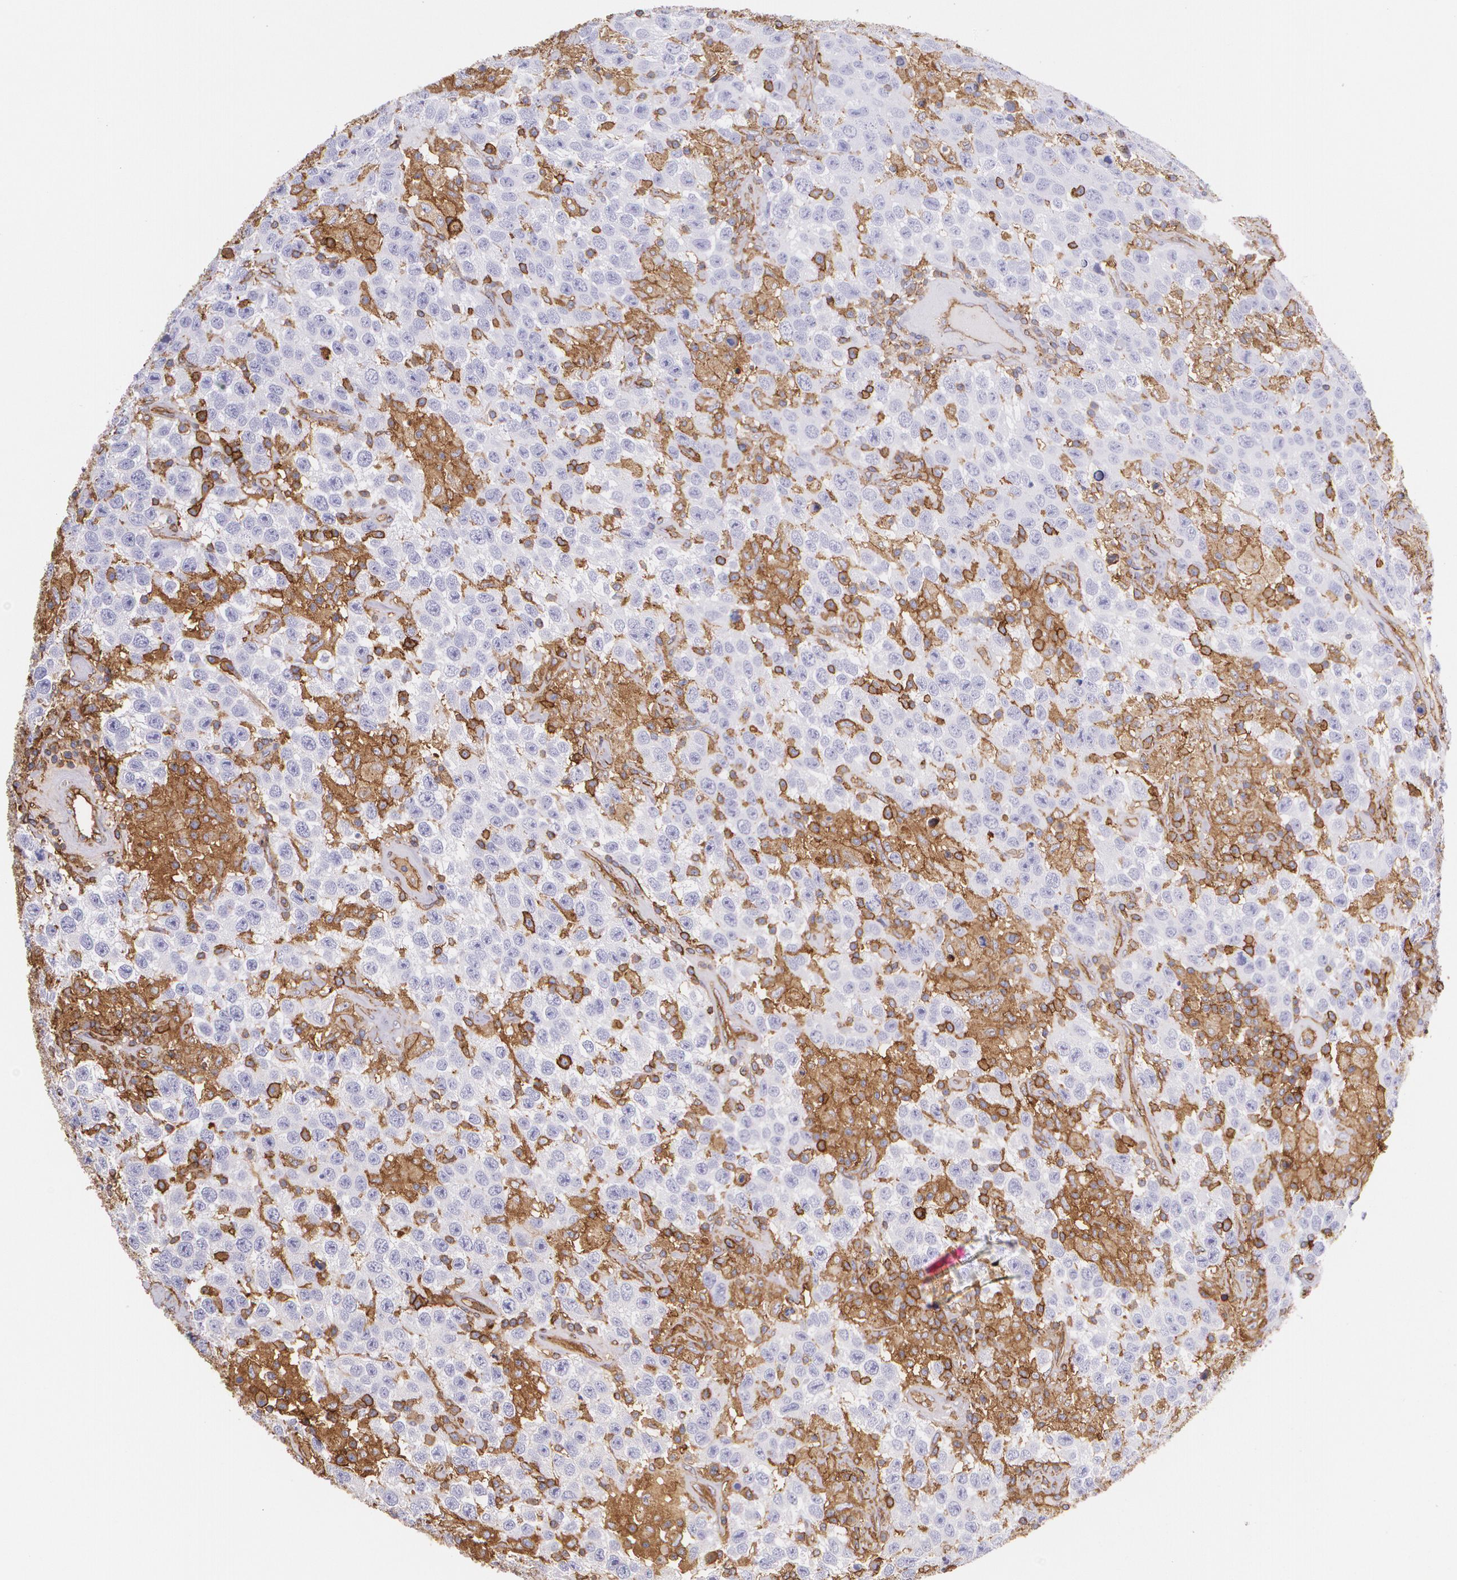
{"staining": {"intensity": "negative", "quantity": "none", "location": "none"}, "tissue": "testis cancer", "cell_type": "Tumor cells", "image_type": "cancer", "snomed": [{"axis": "morphology", "description": "Seminoma, NOS"}, {"axis": "topography", "description": "Testis"}], "caption": "Seminoma (testis) was stained to show a protein in brown. There is no significant staining in tumor cells.", "gene": "B2M", "patient": {"sex": "male", "age": 41}}